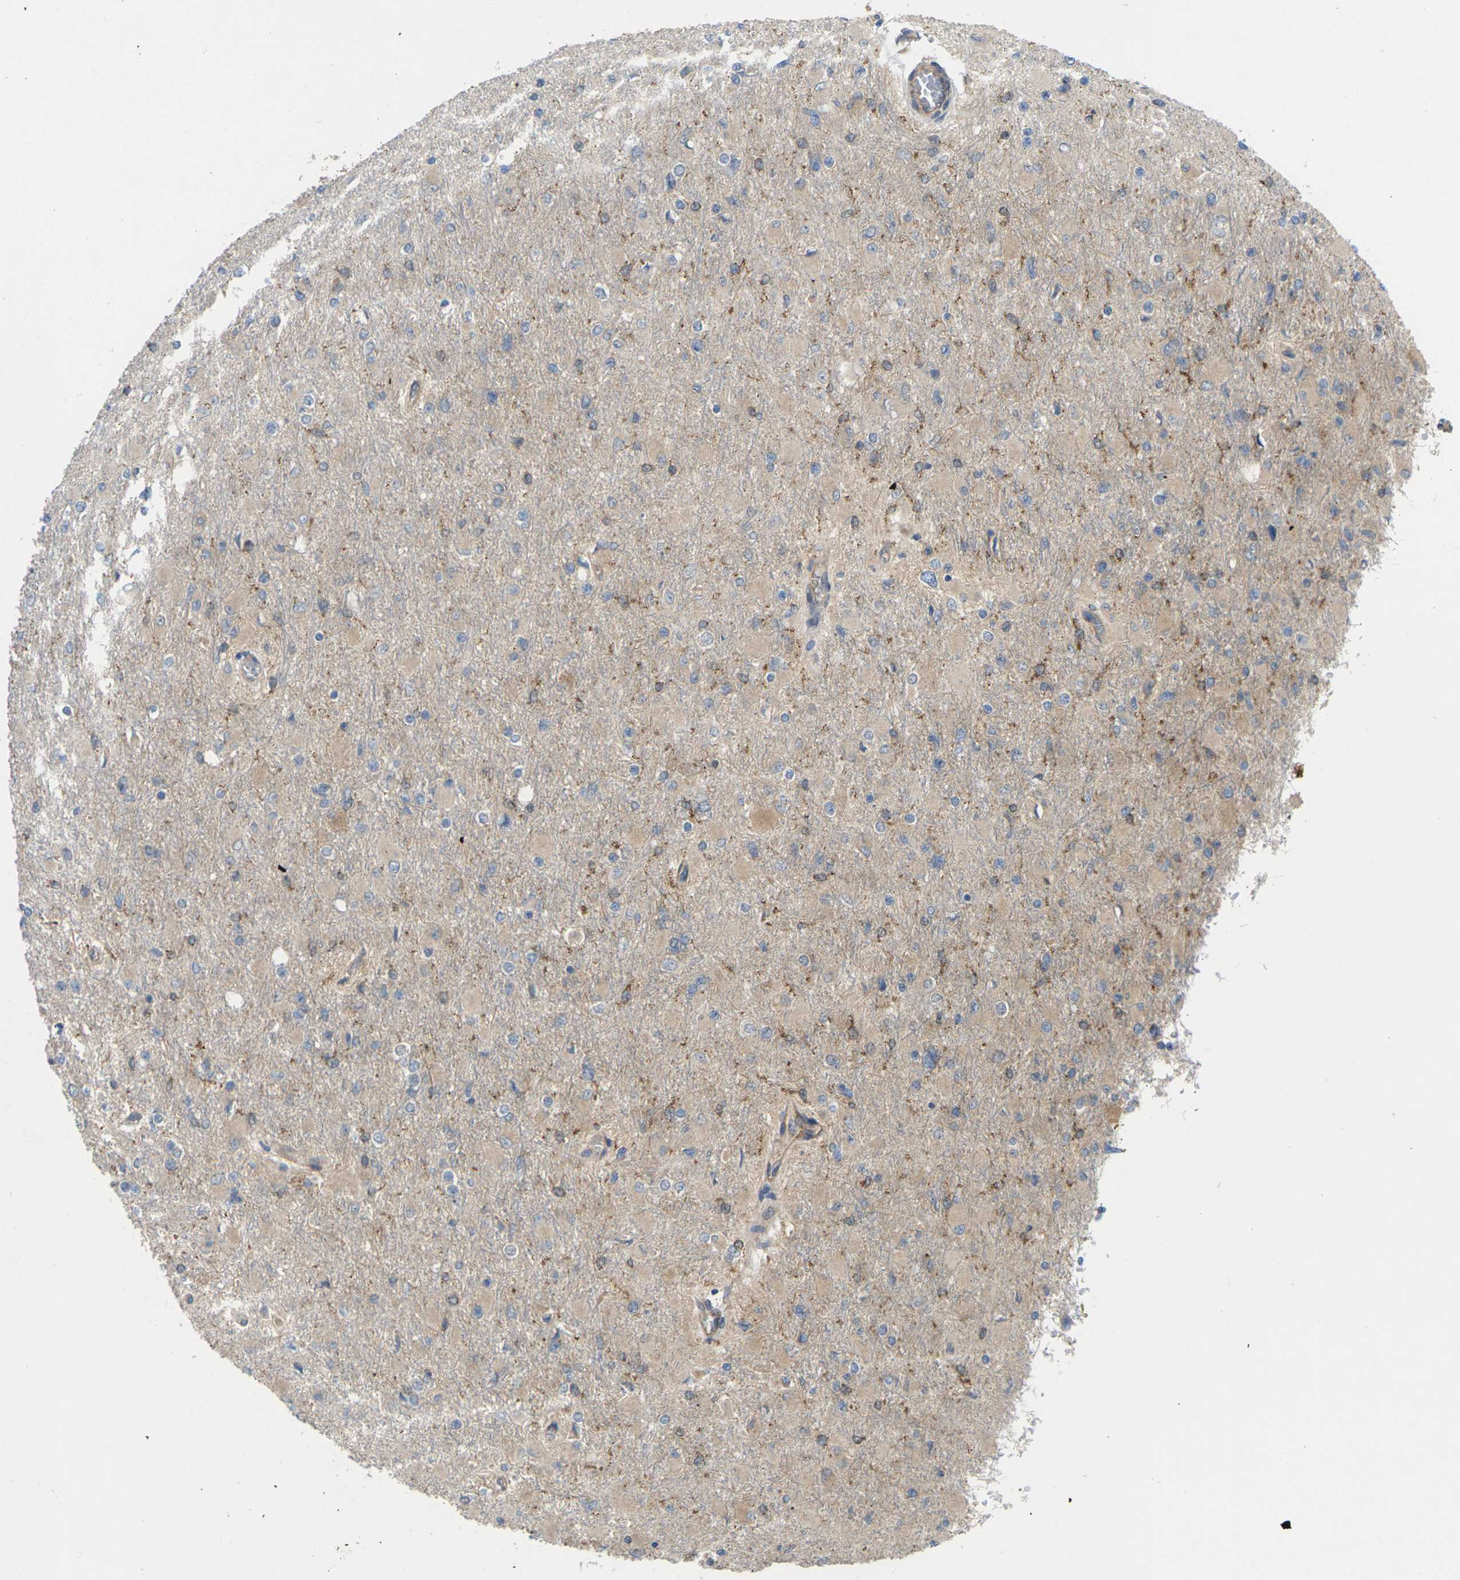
{"staining": {"intensity": "negative", "quantity": "none", "location": "none"}, "tissue": "glioma", "cell_type": "Tumor cells", "image_type": "cancer", "snomed": [{"axis": "morphology", "description": "Glioma, malignant, High grade"}, {"axis": "topography", "description": "Cerebral cortex"}], "caption": "Tumor cells are negative for brown protein staining in glioma. (Brightfield microscopy of DAB (3,3'-diaminobenzidine) immunohistochemistry at high magnification).", "gene": "TIAM1", "patient": {"sex": "female", "age": 36}}